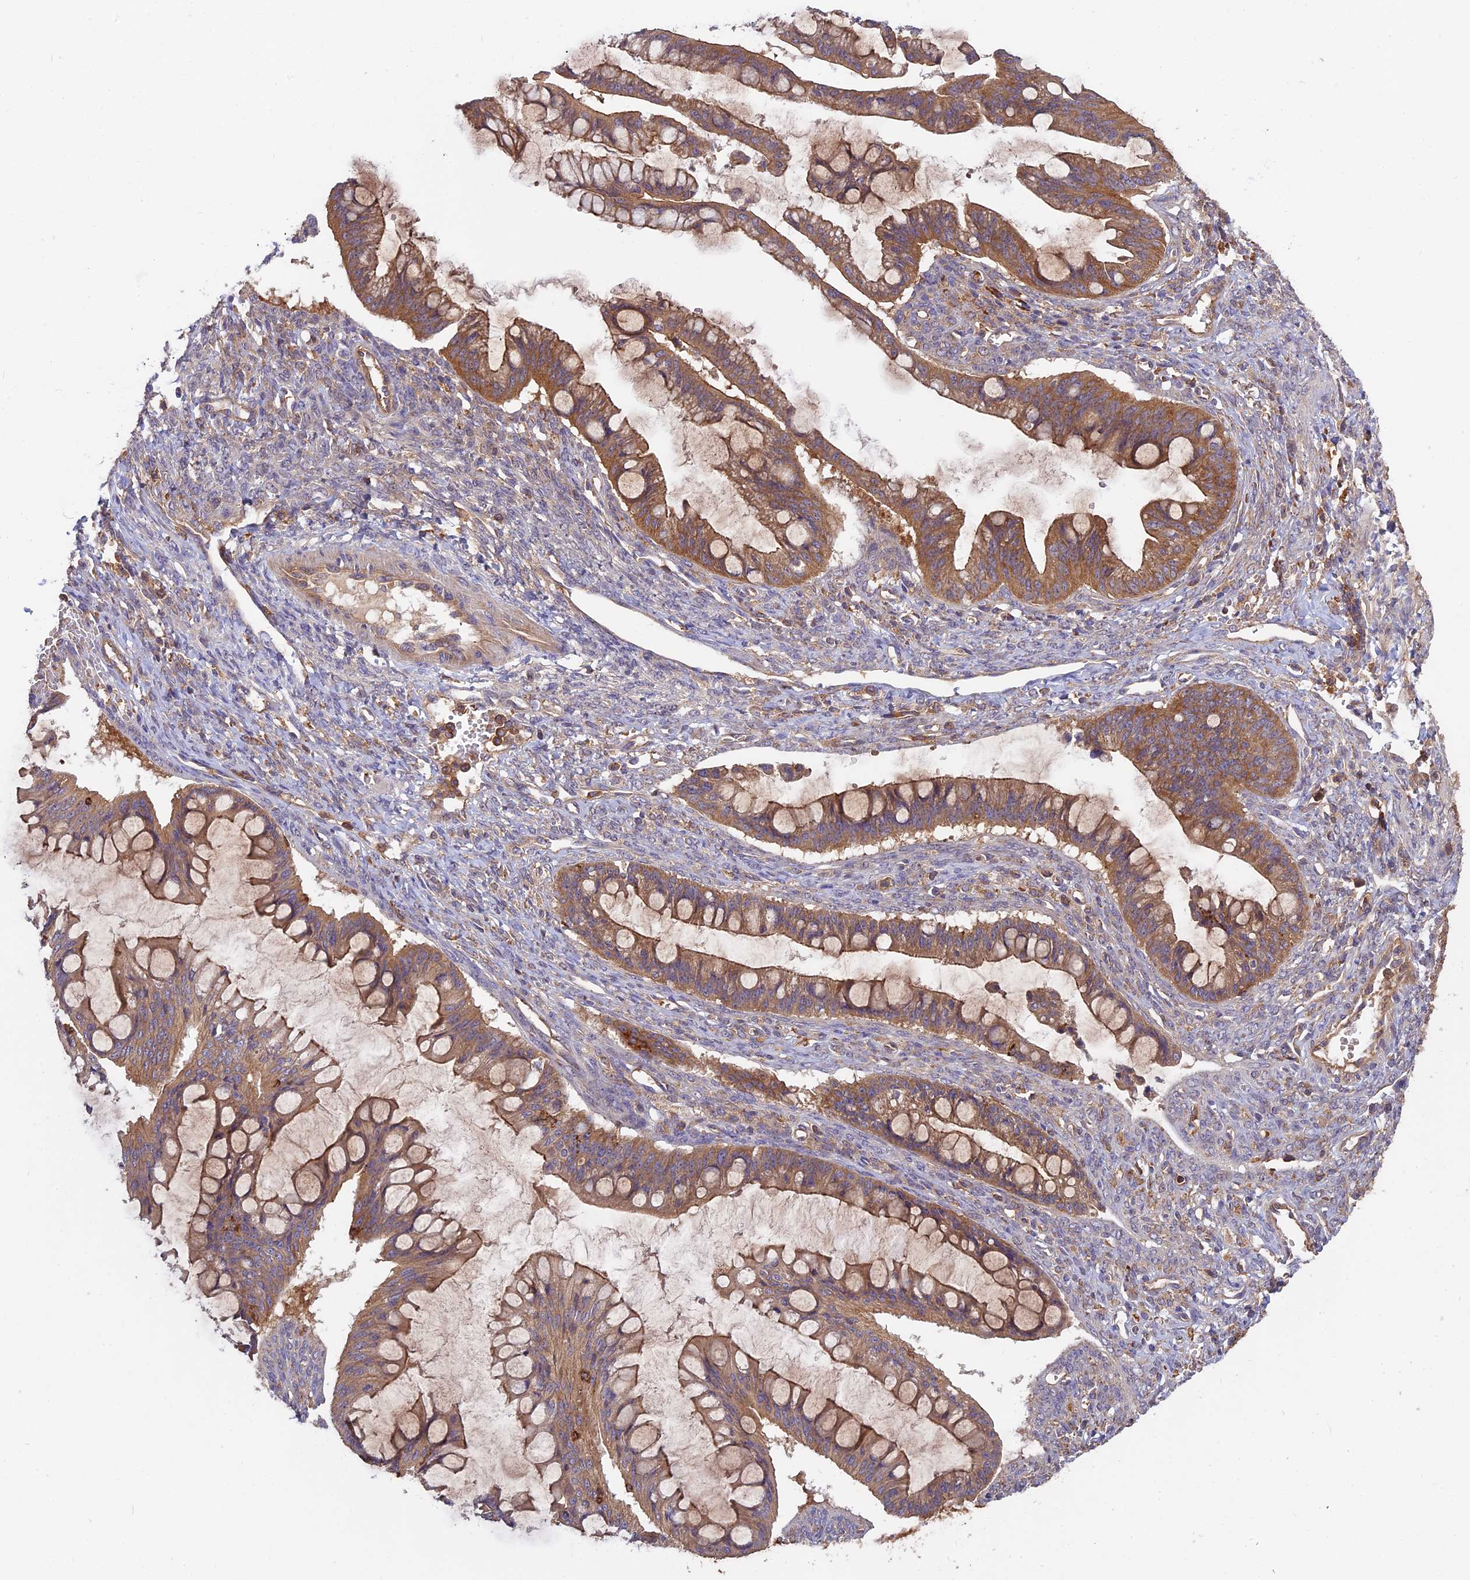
{"staining": {"intensity": "moderate", "quantity": ">75%", "location": "cytoplasmic/membranous"}, "tissue": "ovarian cancer", "cell_type": "Tumor cells", "image_type": "cancer", "snomed": [{"axis": "morphology", "description": "Cystadenocarcinoma, mucinous, NOS"}, {"axis": "topography", "description": "Ovary"}], "caption": "Ovarian cancer (mucinous cystadenocarcinoma) tissue shows moderate cytoplasmic/membranous expression in about >75% of tumor cells, visualized by immunohistochemistry.", "gene": "MYO9B", "patient": {"sex": "female", "age": 73}}